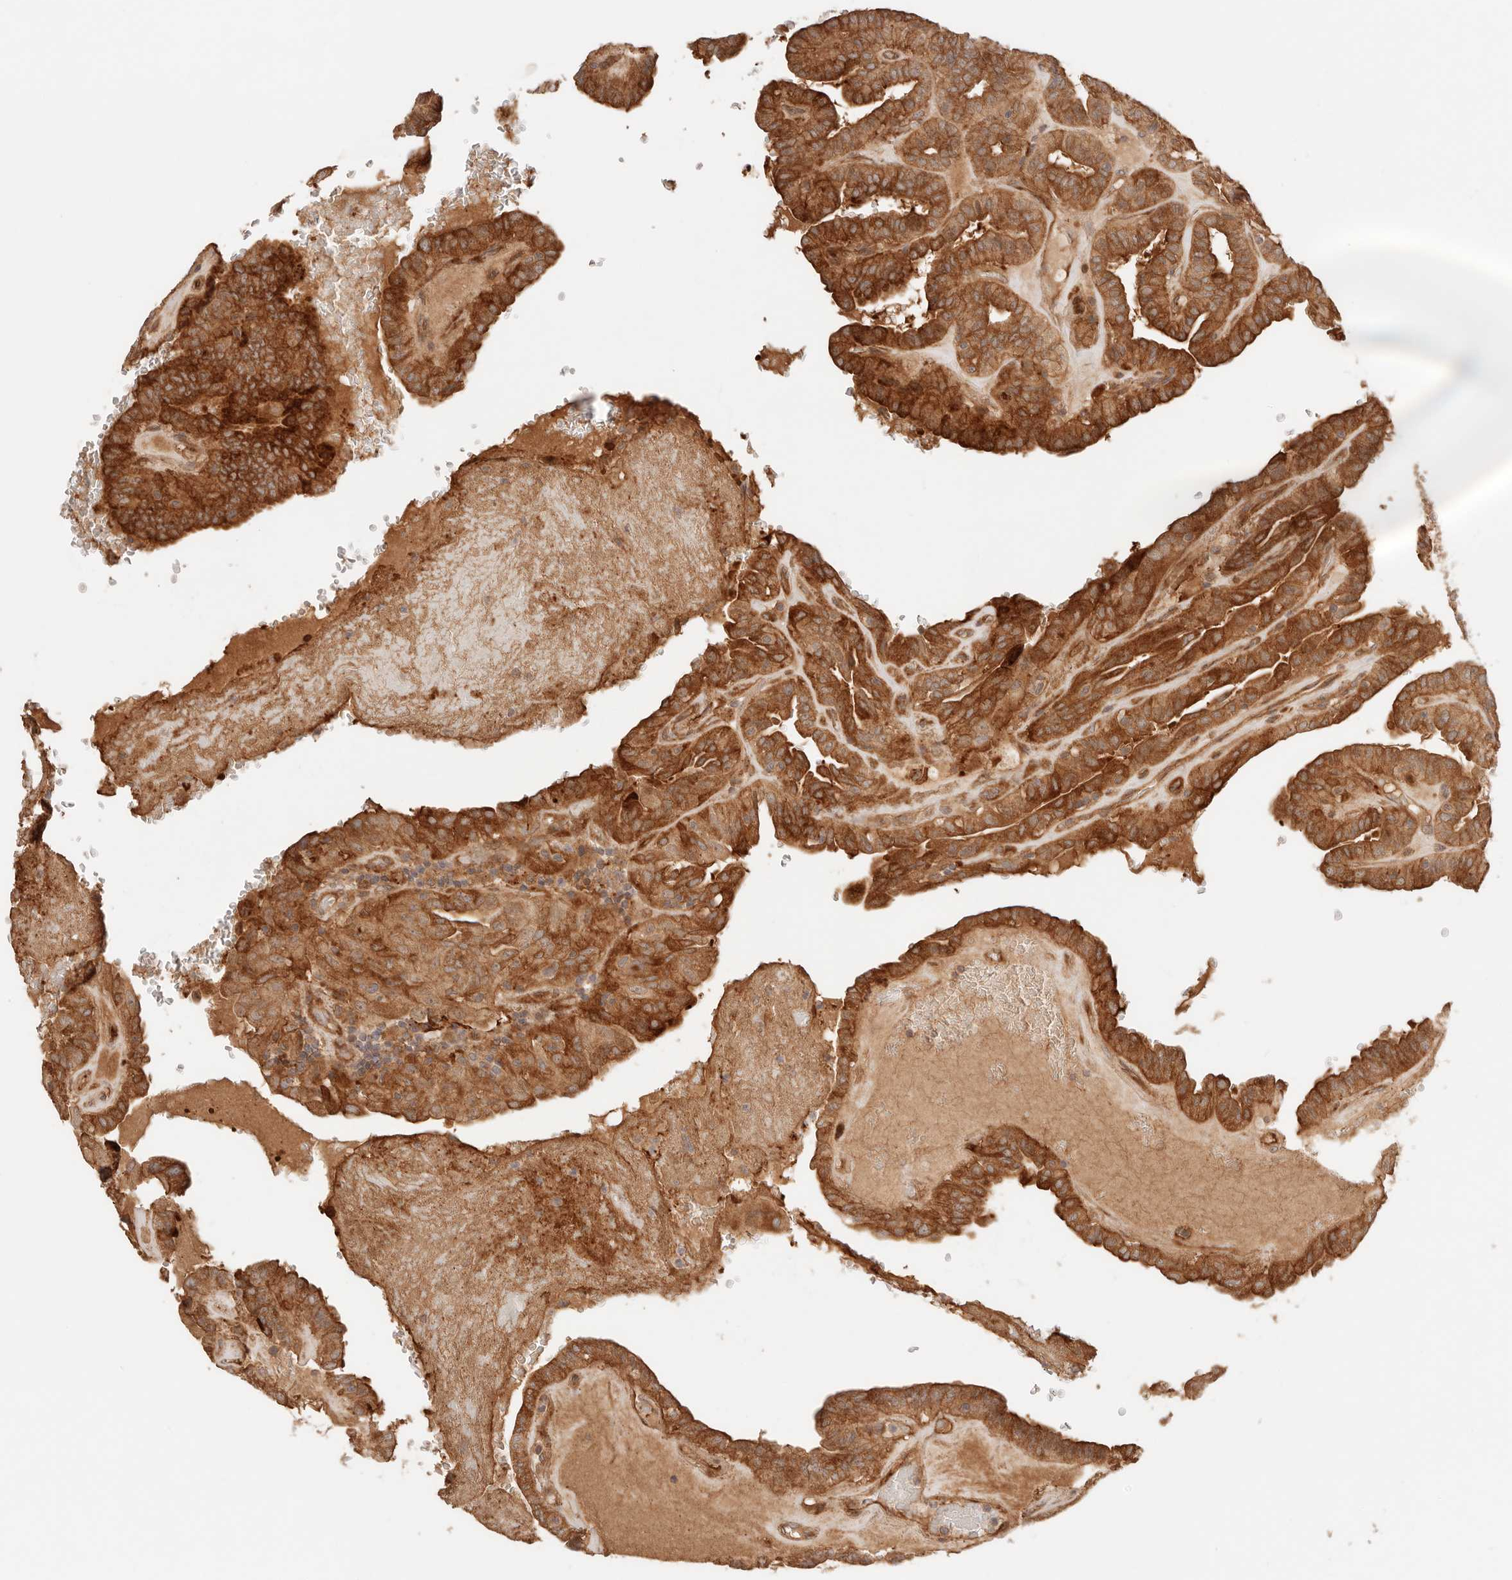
{"staining": {"intensity": "strong", "quantity": ">75%", "location": "cytoplasmic/membranous"}, "tissue": "thyroid cancer", "cell_type": "Tumor cells", "image_type": "cancer", "snomed": [{"axis": "morphology", "description": "Papillary adenocarcinoma, NOS"}, {"axis": "topography", "description": "Thyroid gland"}], "caption": "DAB (3,3'-diaminobenzidine) immunohistochemical staining of human thyroid papillary adenocarcinoma shows strong cytoplasmic/membranous protein positivity in approximately >75% of tumor cells. Nuclei are stained in blue.", "gene": "IL1R2", "patient": {"sex": "male", "age": 77}}